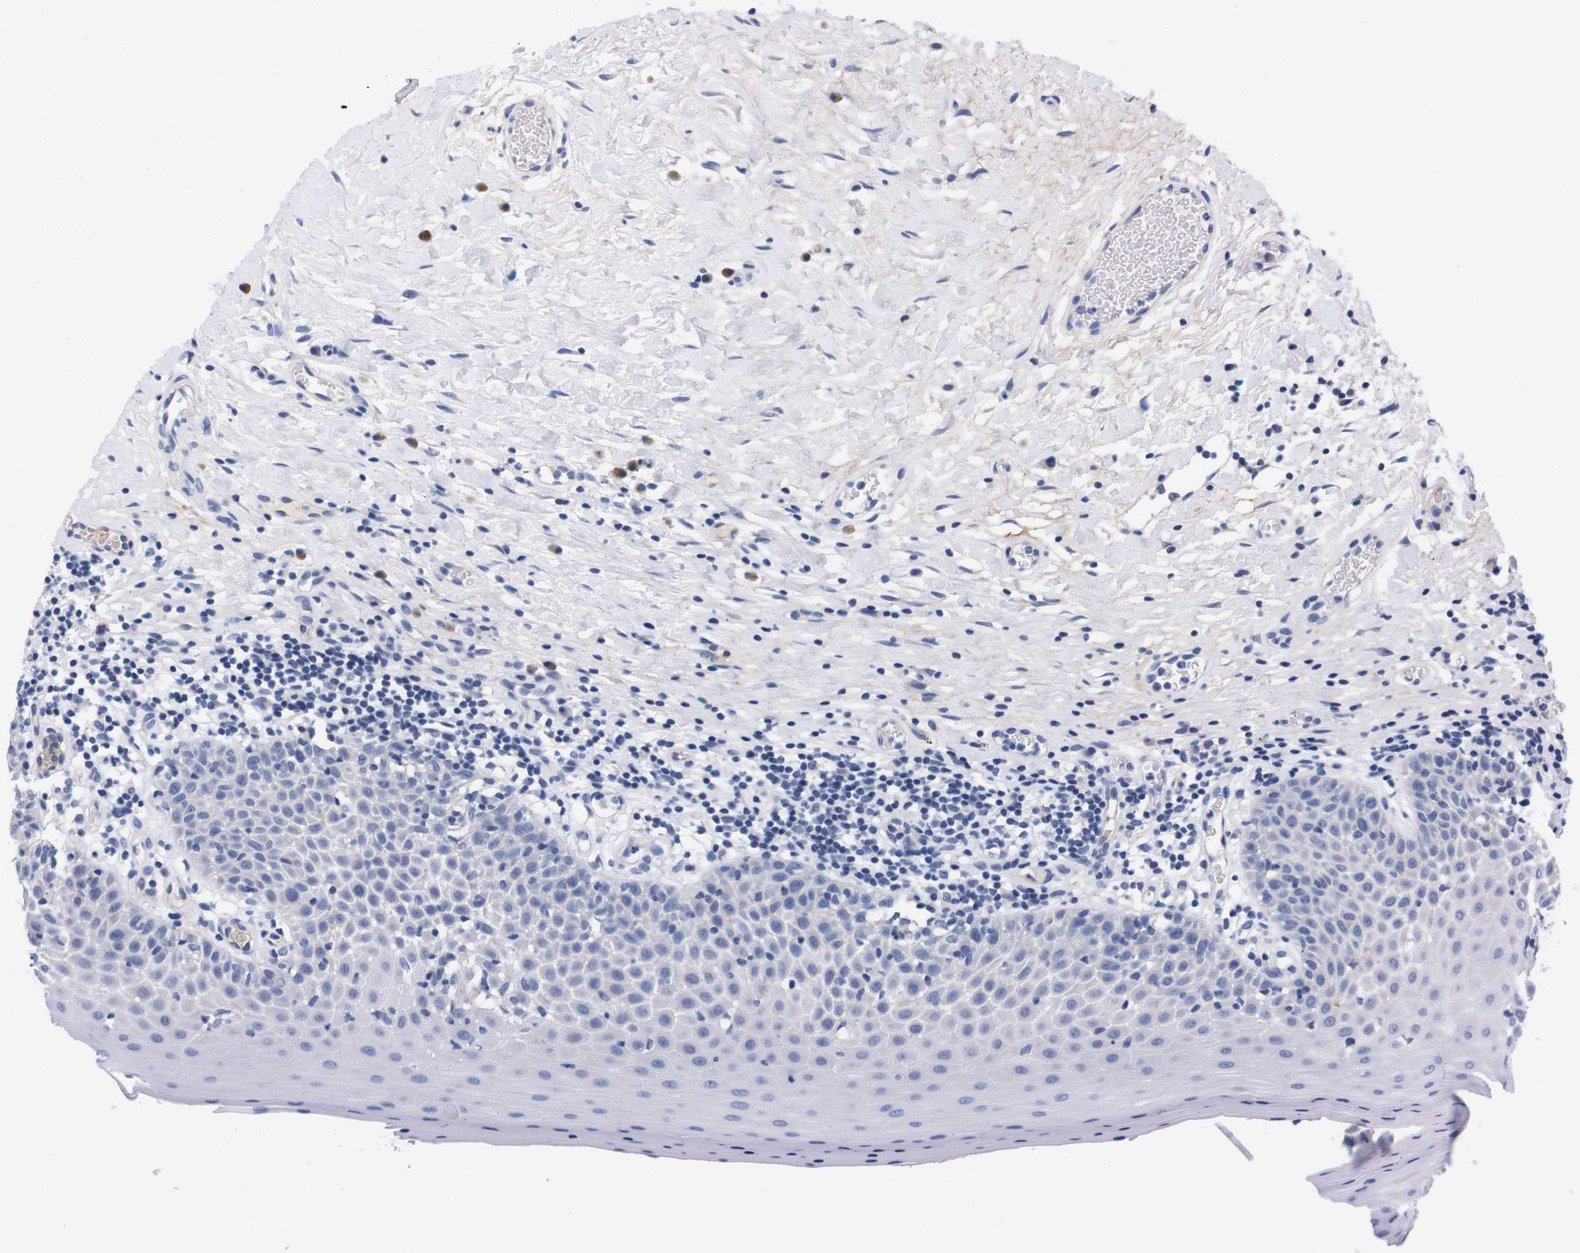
{"staining": {"intensity": "negative", "quantity": "none", "location": "none"}, "tissue": "oral mucosa", "cell_type": "Squamous epithelial cells", "image_type": "normal", "snomed": [{"axis": "morphology", "description": "Normal tissue, NOS"}, {"axis": "topography", "description": "Skeletal muscle"}, {"axis": "topography", "description": "Oral tissue"}], "caption": "A high-resolution histopathology image shows immunohistochemistry staining of normal oral mucosa, which reveals no significant staining in squamous epithelial cells. The staining was performed using DAB to visualize the protein expression in brown, while the nuclei were stained in blue with hematoxylin (Magnification: 20x).", "gene": "FAM210A", "patient": {"sex": "male", "age": 58}}